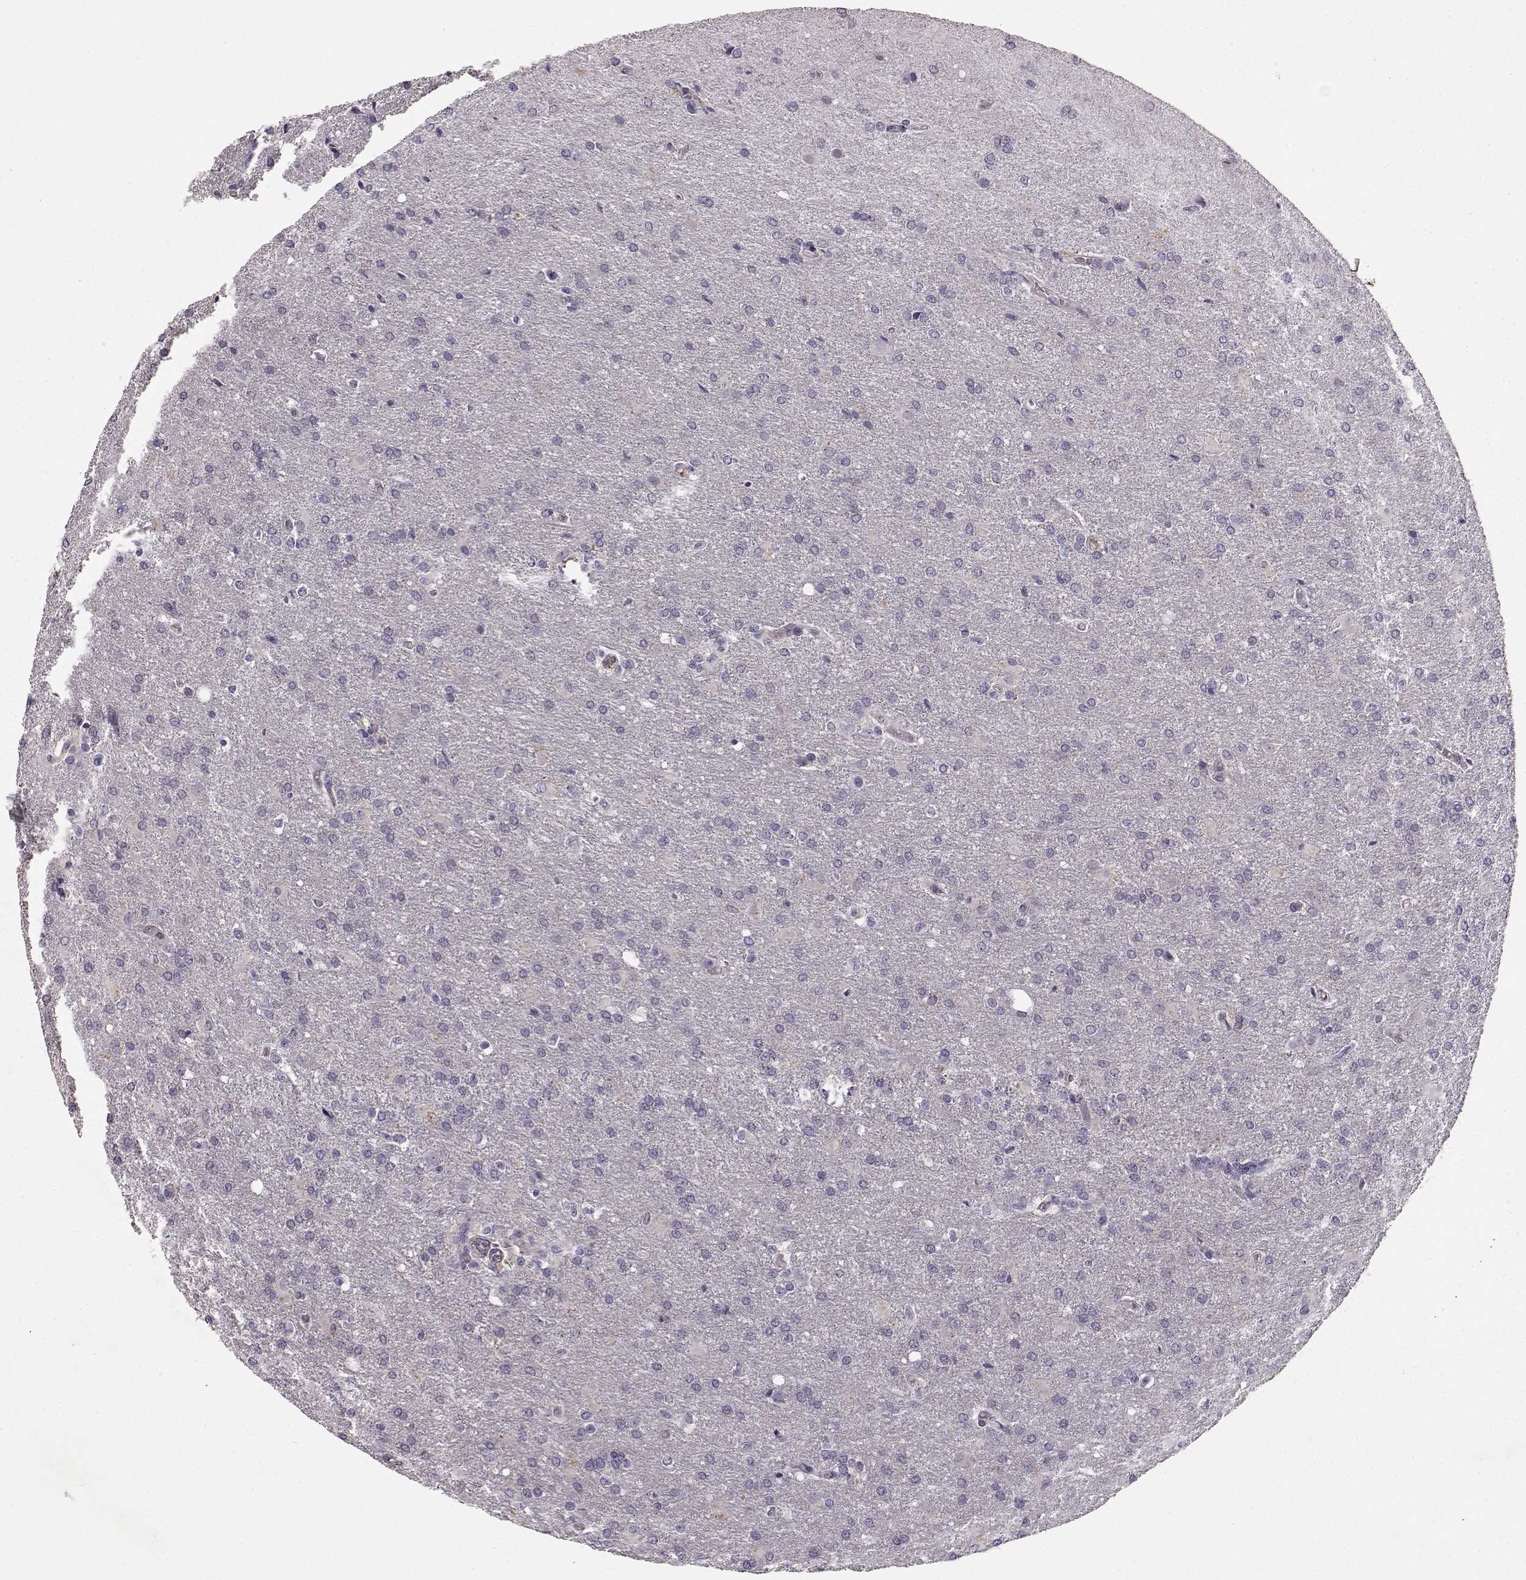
{"staining": {"intensity": "negative", "quantity": "none", "location": "none"}, "tissue": "glioma", "cell_type": "Tumor cells", "image_type": "cancer", "snomed": [{"axis": "morphology", "description": "Glioma, malignant, High grade"}, {"axis": "topography", "description": "Brain"}], "caption": "There is no significant staining in tumor cells of glioma.", "gene": "CCNF", "patient": {"sex": "male", "age": 68}}